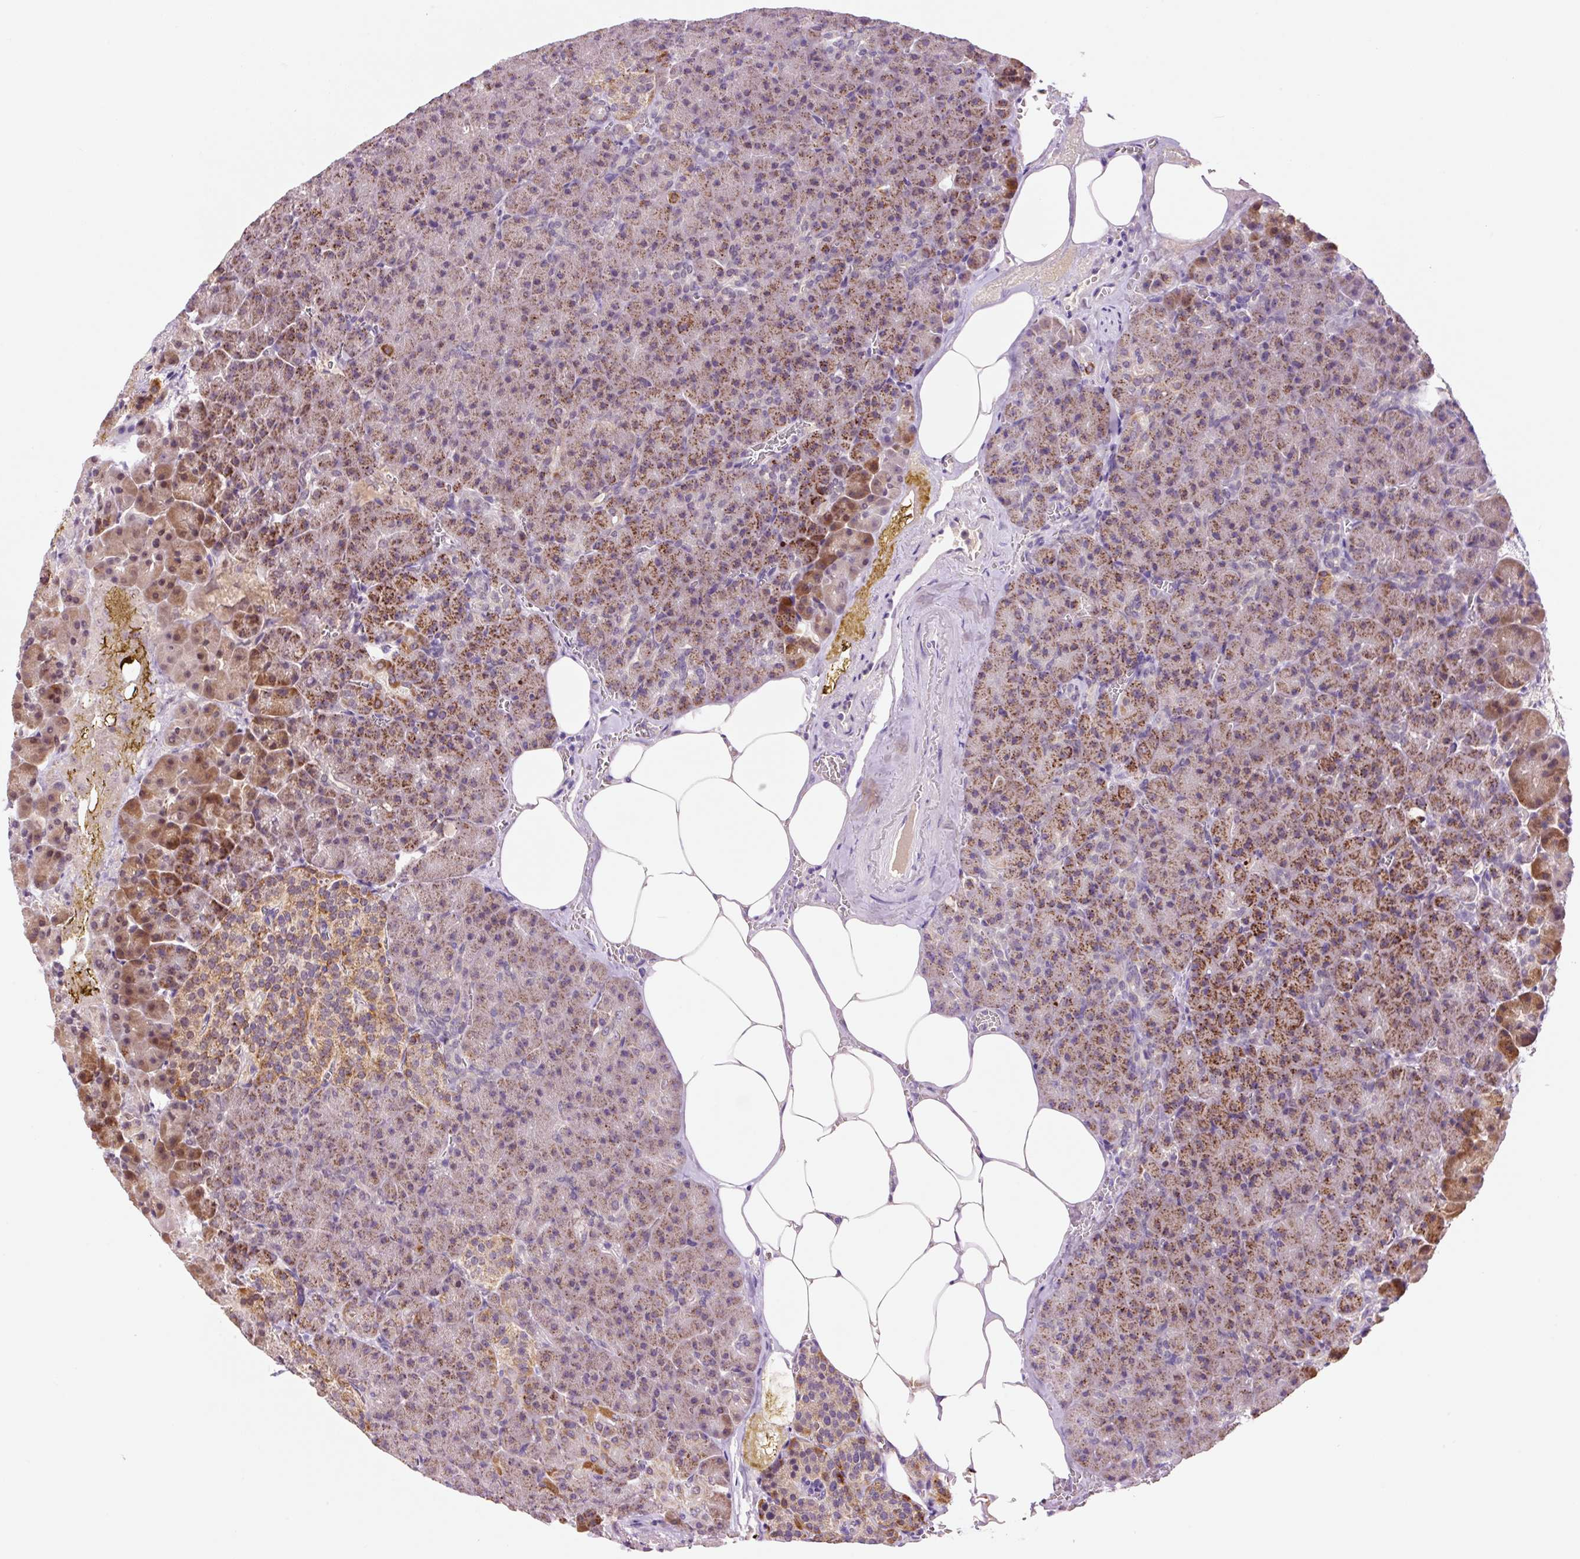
{"staining": {"intensity": "strong", "quantity": "25%-75%", "location": "cytoplasmic/membranous"}, "tissue": "pancreas", "cell_type": "Exocrine glandular cells", "image_type": "normal", "snomed": [{"axis": "morphology", "description": "Normal tissue, NOS"}, {"axis": "topography", "description": "Pancreas"}], "caption": "Benign pancreas was stained to show a protein in brown. There is high levels of strong cytoplasmic/membranous expression in approximately 25%-75% of exocrine glandular cells. (Stains: DAB (3,3'-diaminobenzidine) in brown, nuclei in blue, Microscopy: brightfield microscopy at high magnification).", "gene": "PCK2", "patient": {"sex": "female", "age": 74}}